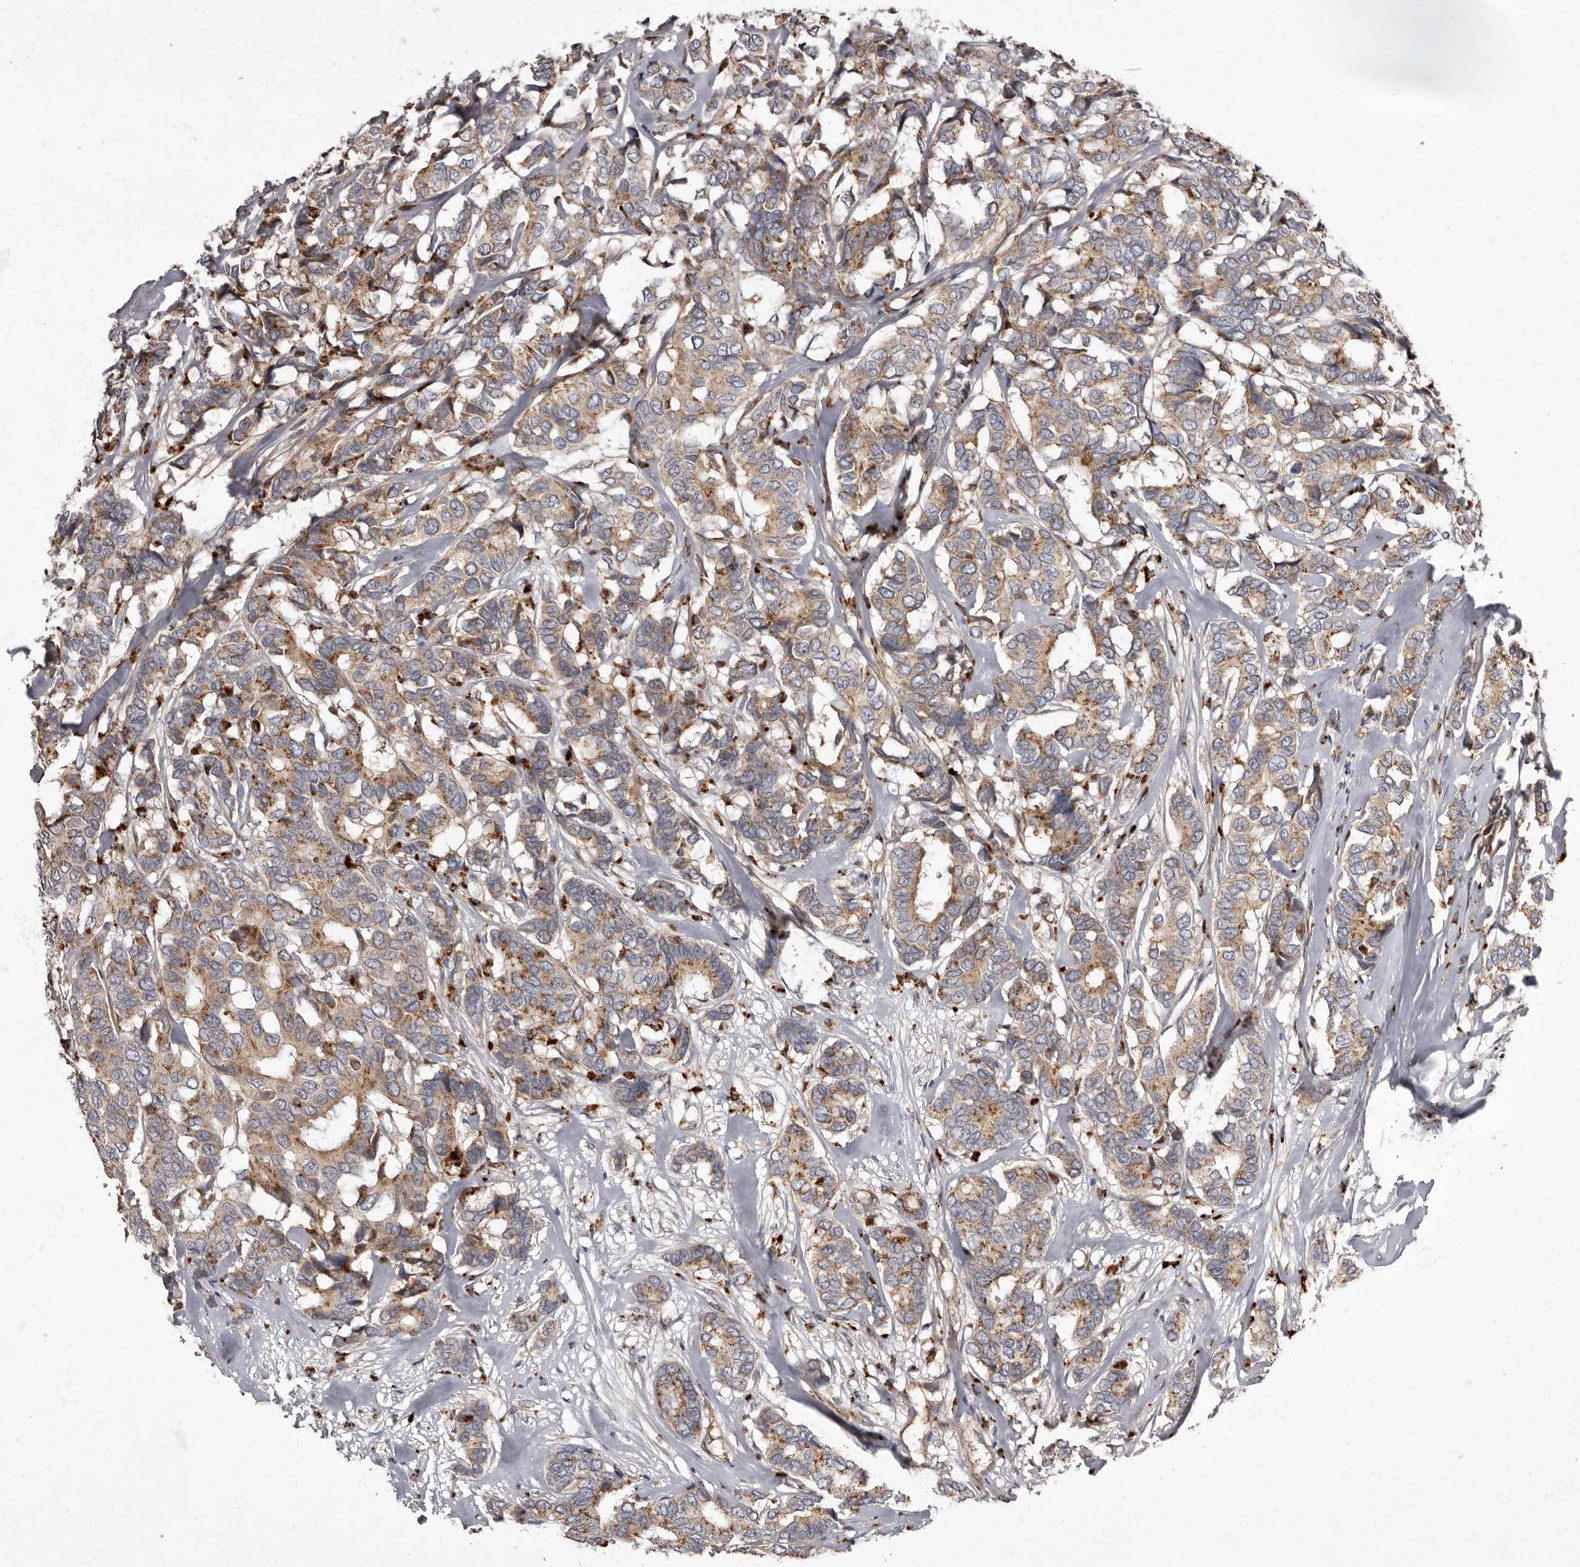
{"staining": {"intensity": "moderate", "quantity": ">75%", "location": "cytoplasmic/membranous"}, "tissue": "breast cancer", "cell_type": "Tumor cells", "image_type": "cancer", "snomed": [{"axis": "morphology", "description": "Duct carcinoma"}, {"axis": "topography", "description": "Breast"}], "caption": "A medium amount of moderate cytoplasmic/membranous positivity is appreciated in approximately >75% of tumor cells in breast infiltrating ductal carcinoma tissue. The staining was performed using DAB (3,3'-diaminobenzidine) to visualize the protein expression in brown, while the nuclei were stained in blue with hematoxylin (Magnification: 20x).", "gene": "ADCY2", "patient": {"sex": "female", "age": 87}}